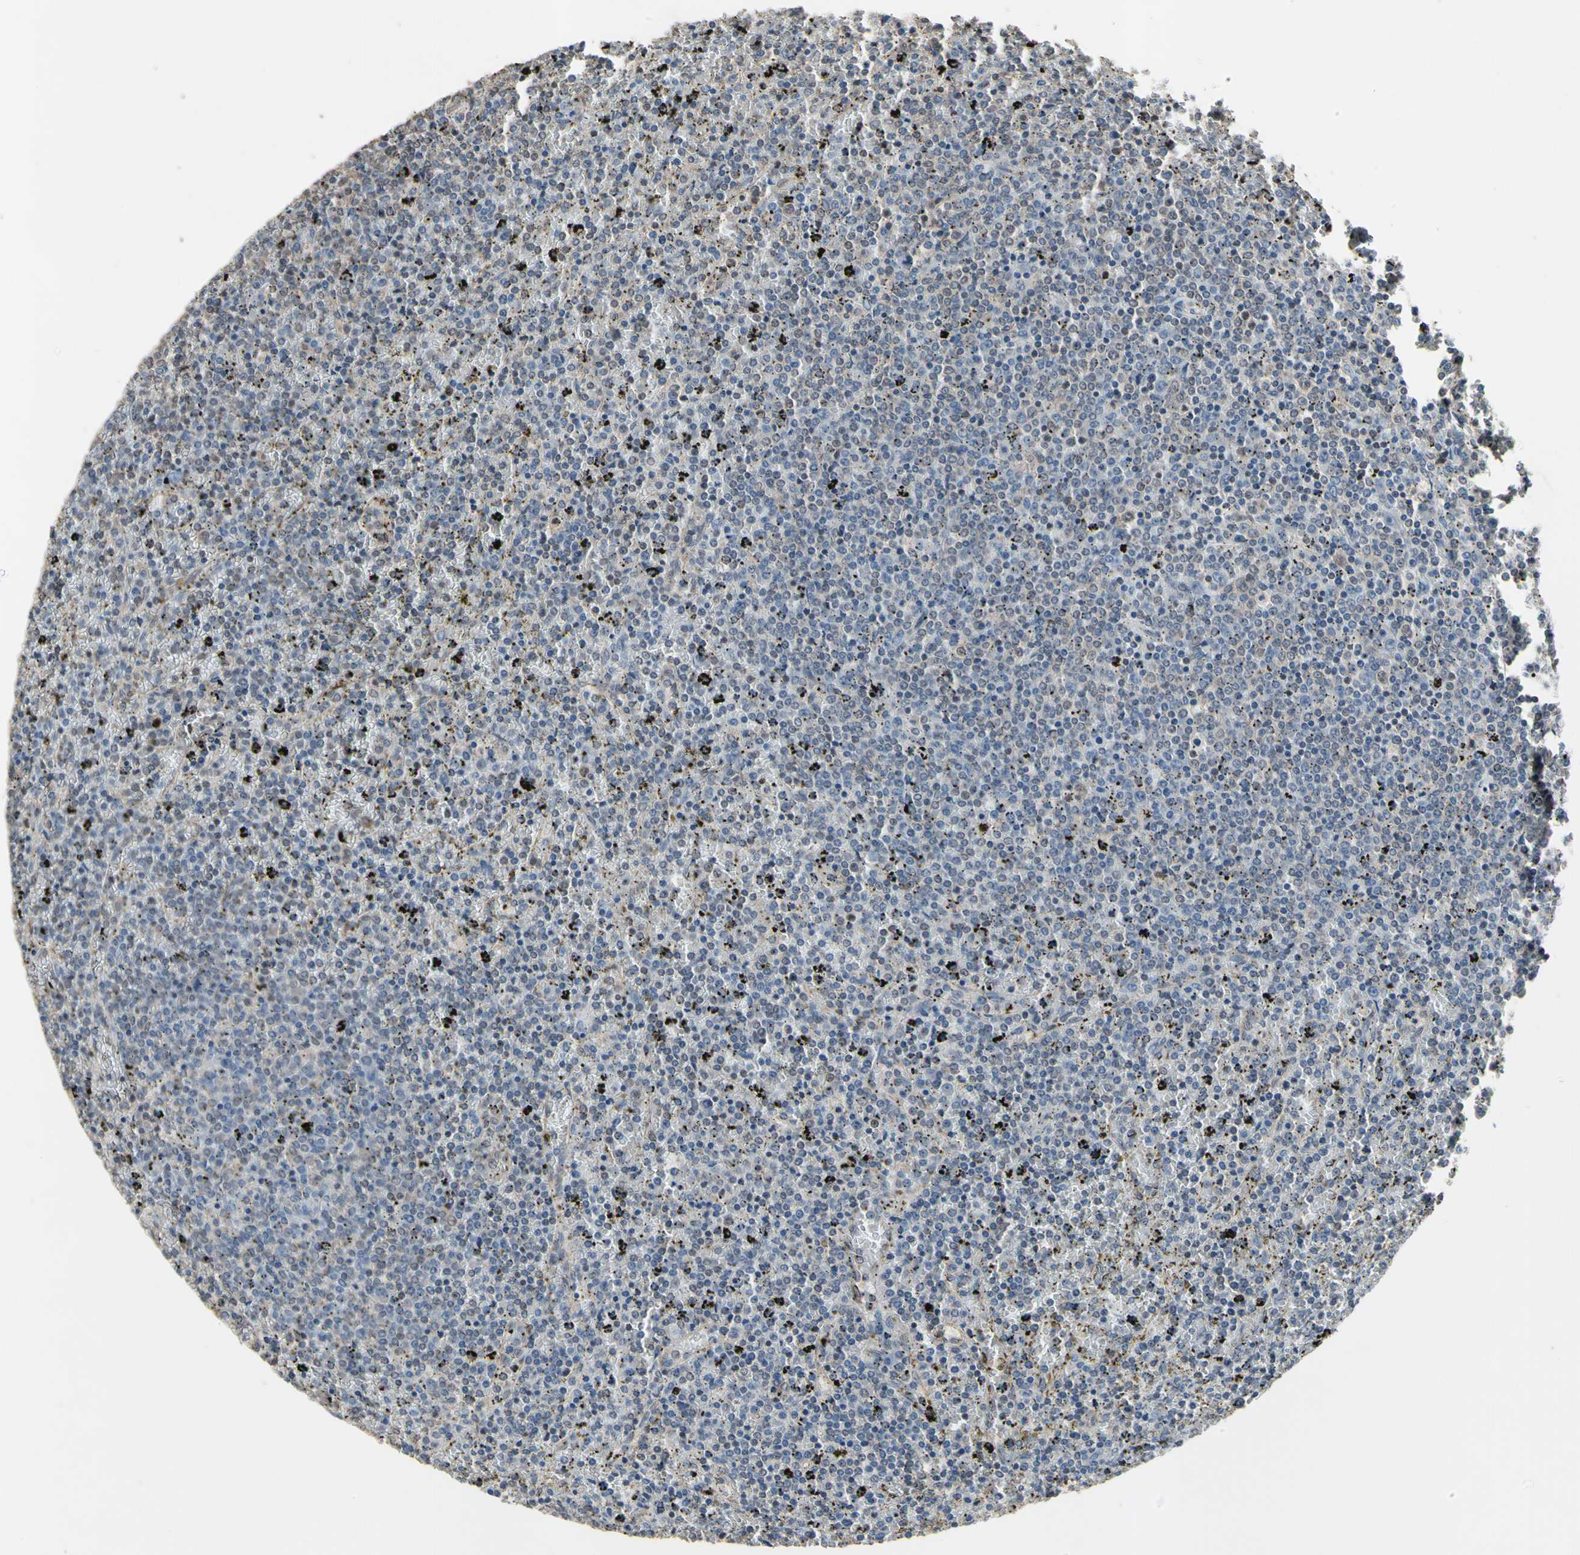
{"staining": {"intensity": "negative", "quantity": "none", "location": "none"}, "tissue": "lymphoma", "cell_type": "Tumor cells", "image_type": "cancer", "snomed": [{"axis": "morphology", "description": "Malignant lymphoma, non-Hodgkin's type, Low grade"}, {"axis": "topography", "description": "Spleen"}], "caption": "A high-resolution image shows immunohistochemistry staining of lymphoma, which displays no significant staining in tumor cells.", "gene": "ZNF174", "patient": {"sex": "female", "age": 77}}